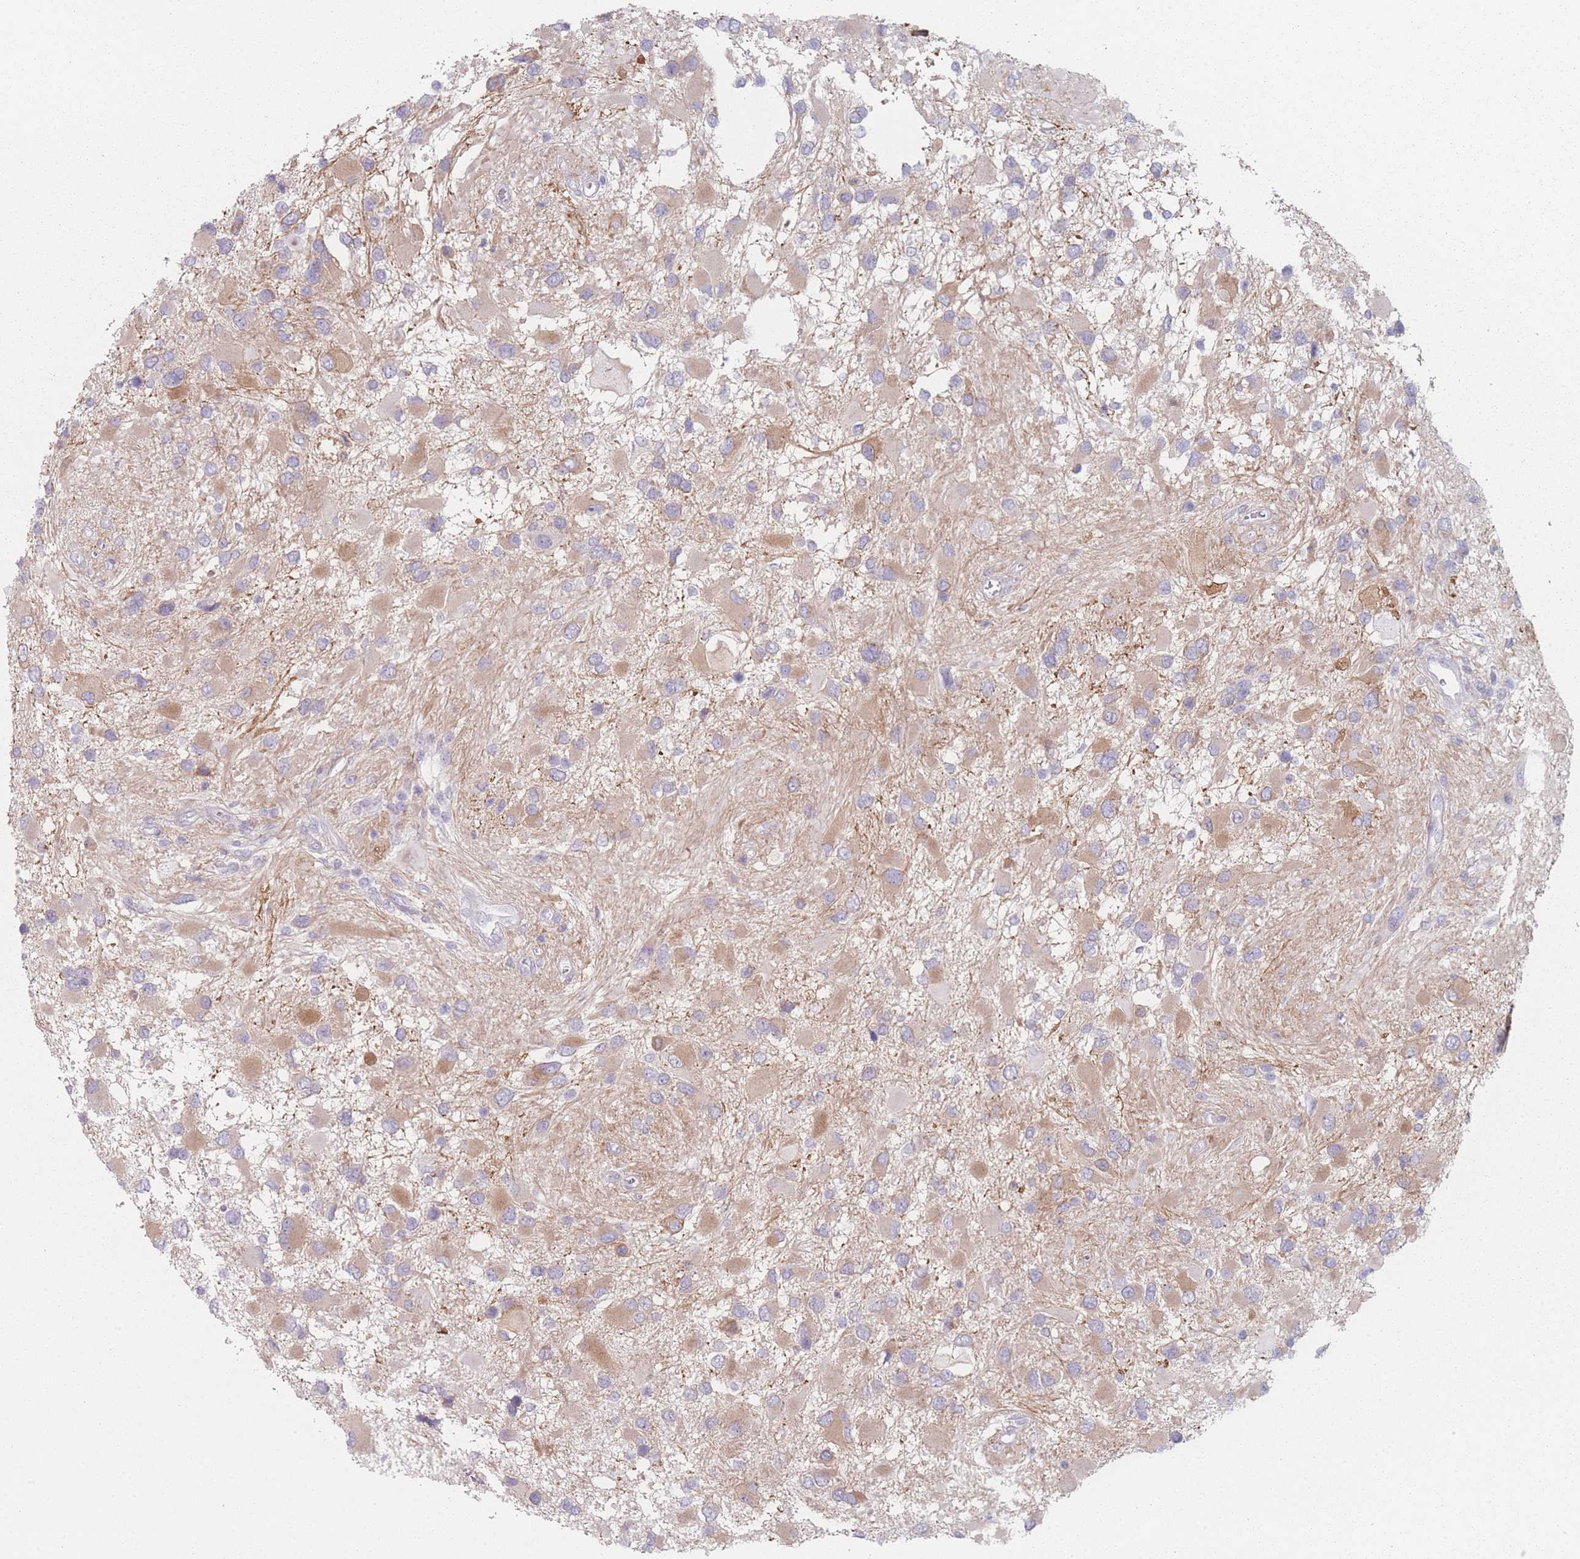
{"staining": {"intensity": "weak", "quantity": ">75%", "location": "cytoplasmic/membranous"}, "tissue": "glioma", "cell_type": "Tumor cells", "image_type": "cancer", "snomed": [{"axis": "morphology", "description": "Glioma, malignant, High grade"}, {"axis": "topography", "description": "Brain"}], "caption": "Immunohistochemical staining of human glioma reveals low levels of weak cytoplasmic/membranous expression in approximately >75% of tumor cells.", "gene": "RNF4", "patient": {"sex": "male", "age": 53}}